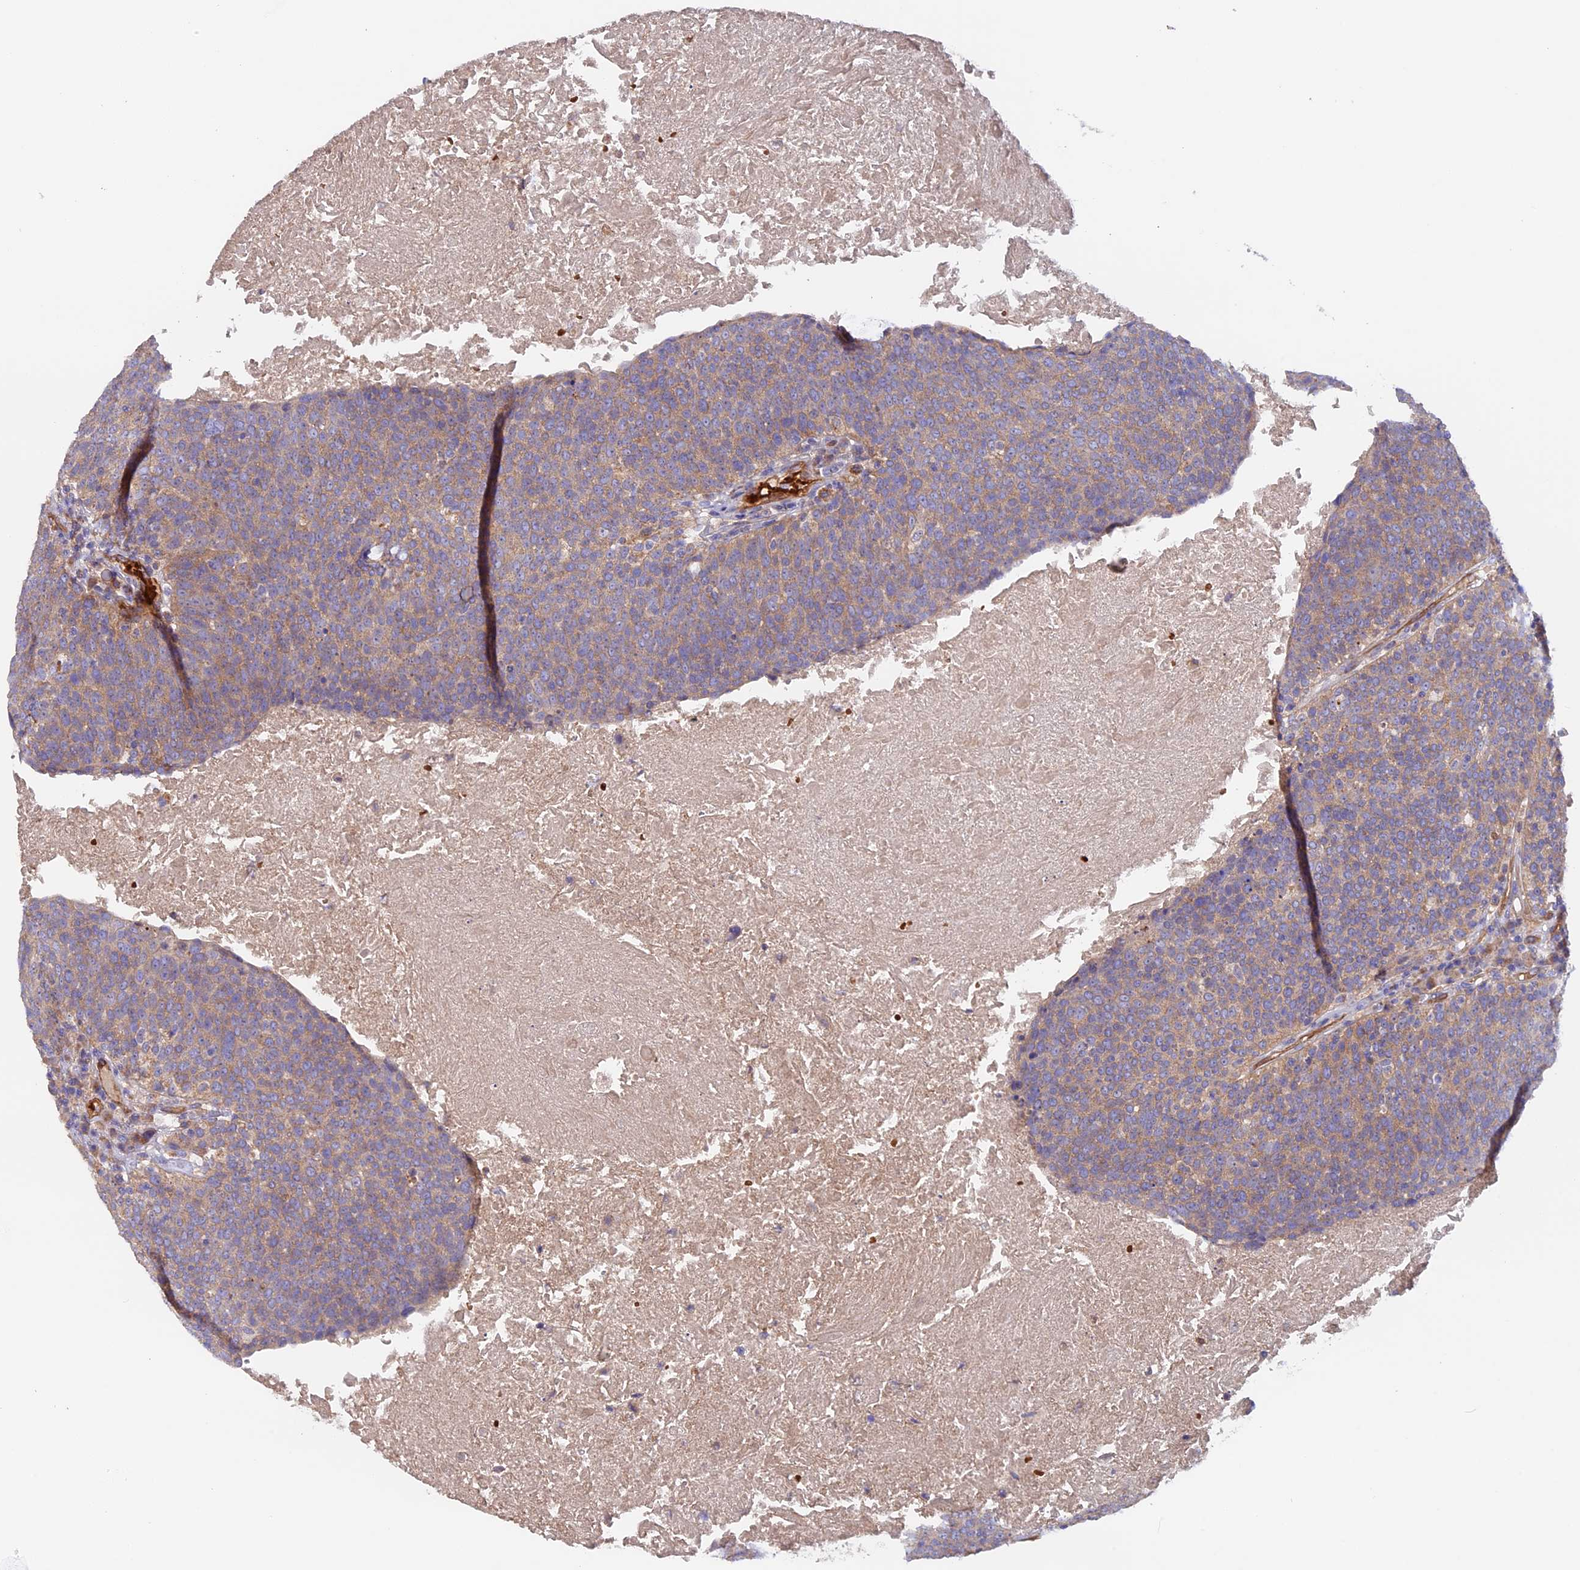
{"staining": {"intensity": "weak", "quantity": ">75%", "location": "cytoplasmic/membranous"}, "tissue": "head and neck cancer", "cell_type": "Tumor cells", "image_type": "cancer", "snomed": [{"axis": "morphology", "description": "Squamous cell carcinoma, NOS"}, {"axis": "morphology", "description": "Squamous cell carcinoma, metastatic, NOS"}, {"axis": "topography", "description": "Lymph node"}, {"axis": "topography", "description": "Head-Neck"}], "caption": "Immunohistochemistry (IHC) of metastatic squamous cell carcinoma (head and neck) demonstrates low levels of weak cytoplasmic/membranous positivity in approximately >75% of tumor cells.", "gene": "DUS3L", "patient": {"sex": "male", "age": 62}}